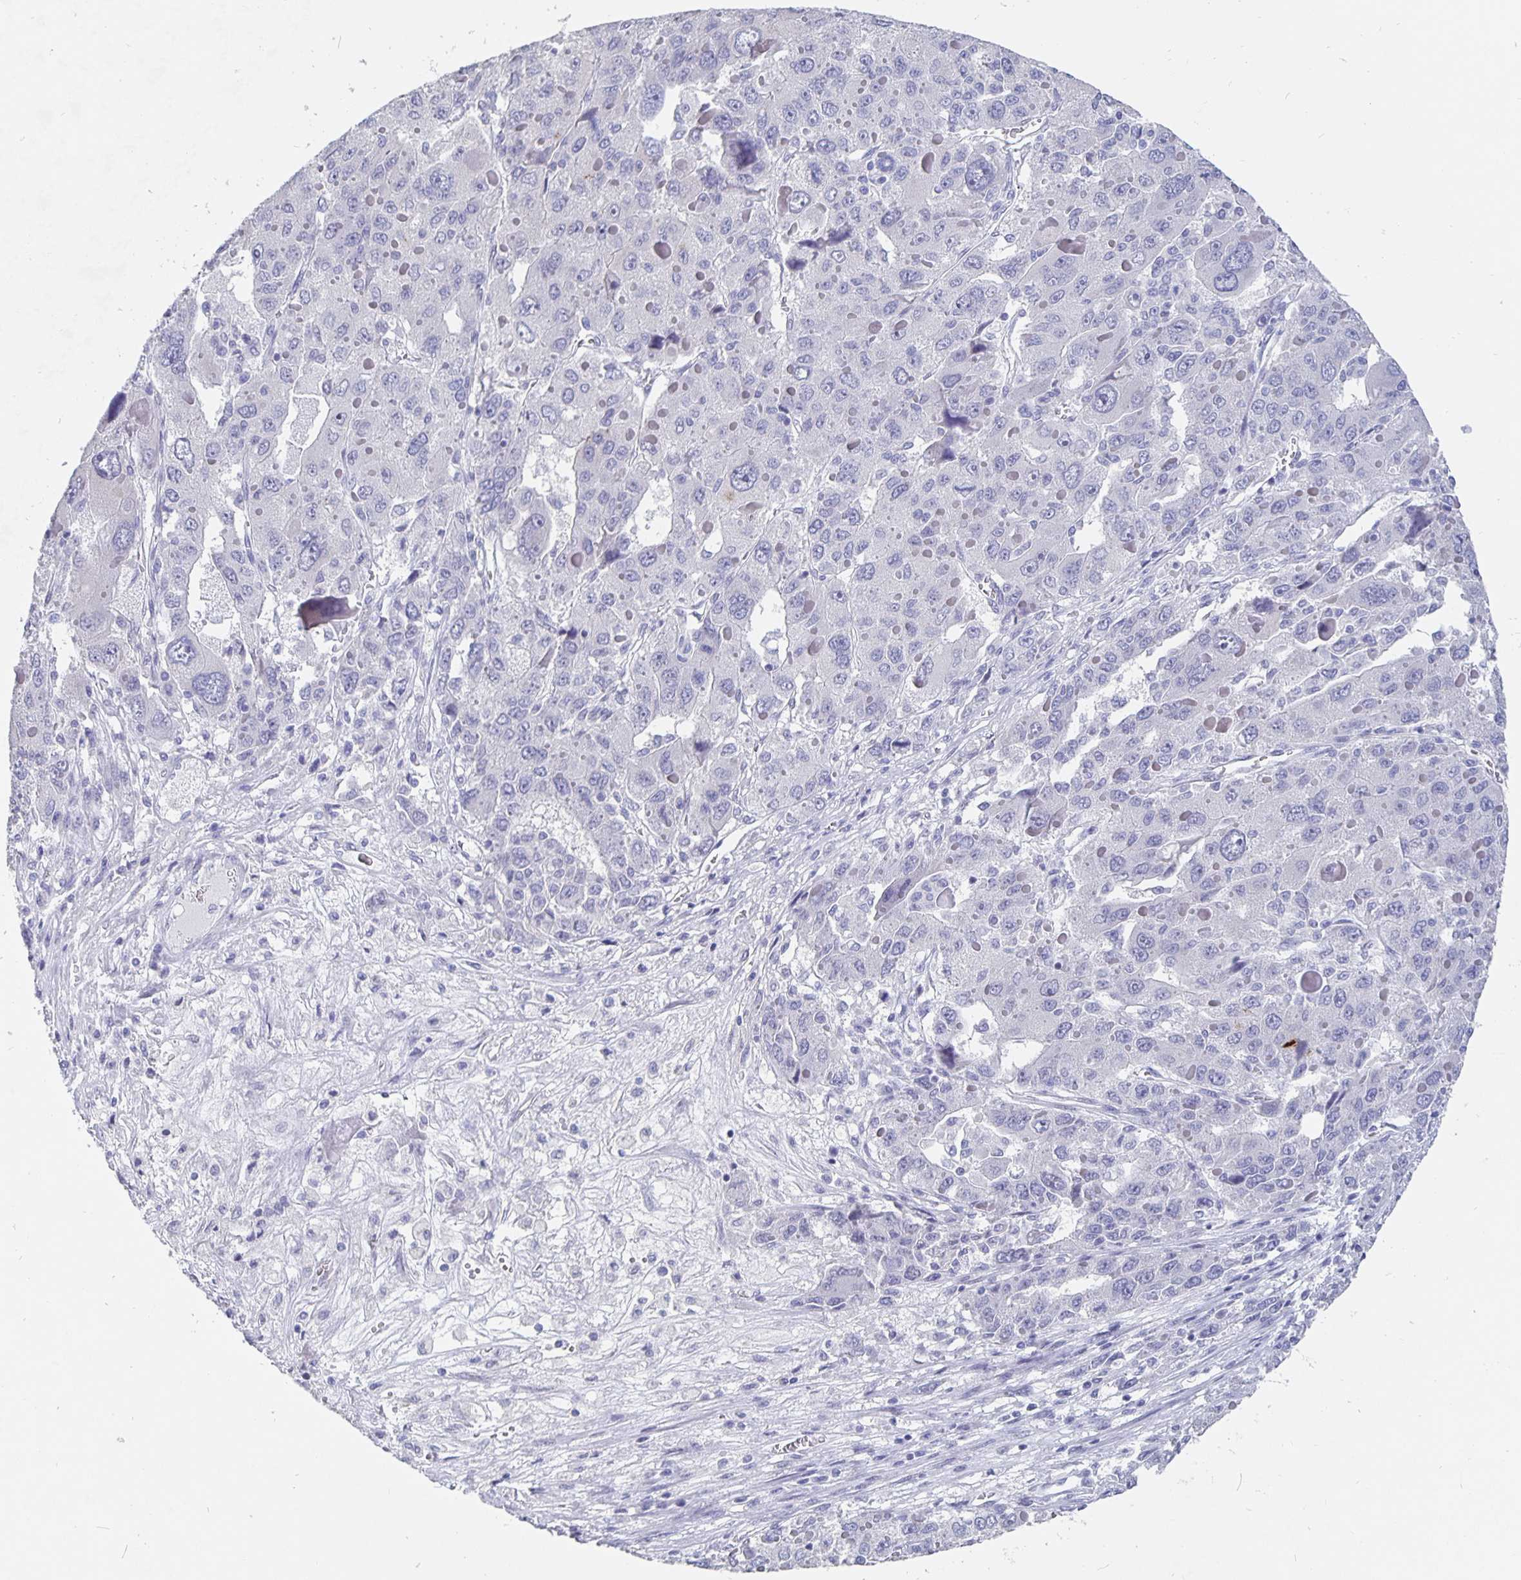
{"staining": {"intensity": "negative", "quantity": "none", "location": "none"}, "tissue": "liver cancer", "cell_type": "Tumor cells", "image_type": "cancer", "snomed": [{"axis": "morphology", "description": "Carcinoma, Hepatocellular, NOS"}, {"axis": "topography", "description": "Liver"}], "caption": "Tumor cells are negative for brown protein staining in liver cancer. (DAB immunohistochemistry, high magnification).", "gene": "SMOC1", "patient": {"sex": "female", "age": 41}}